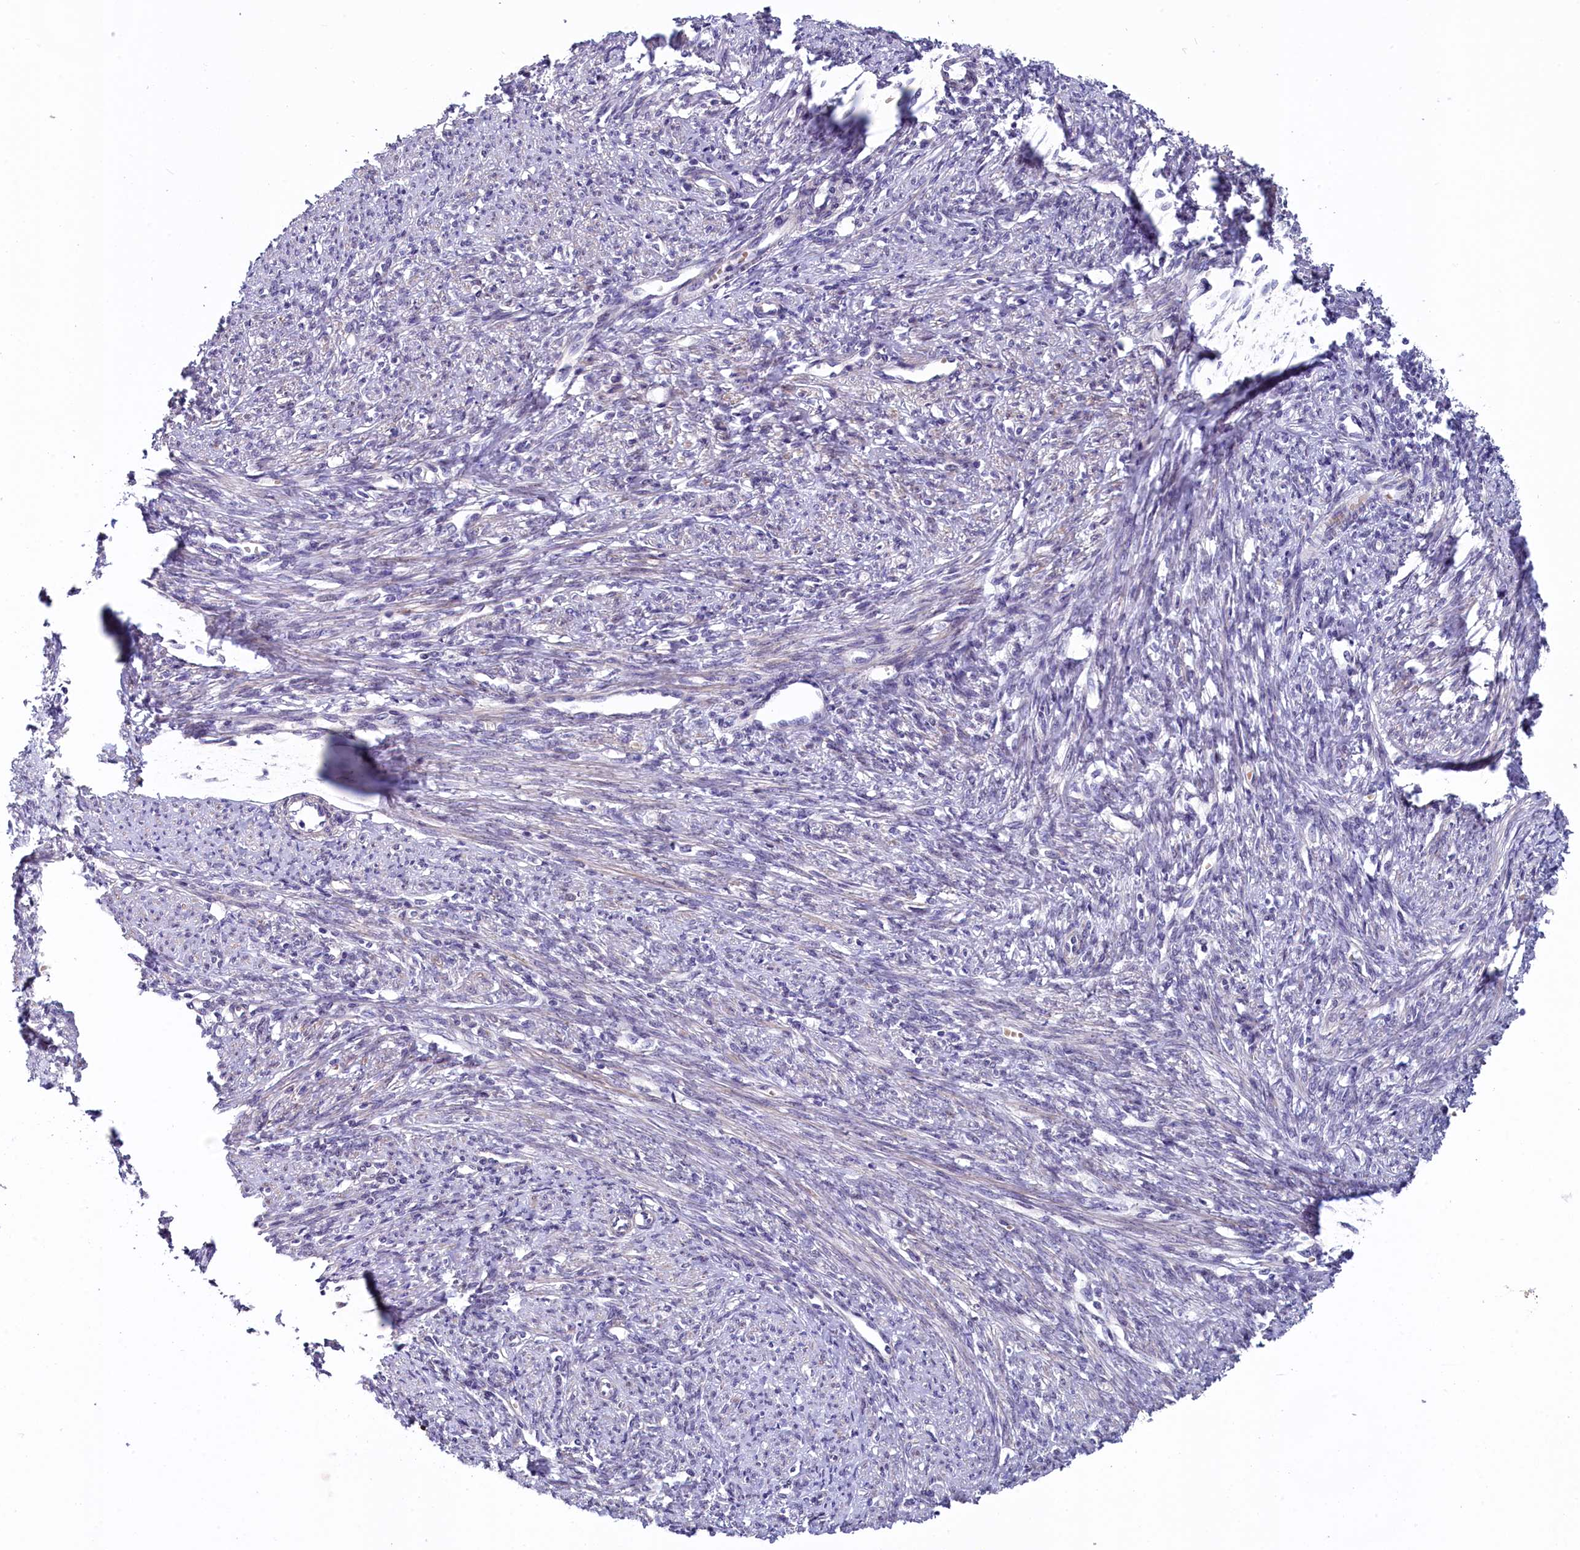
{"staining": {"intensity": "moderate", "quantity": "25%-75%", "location": "cytoplasmic/membranous"}, "tissue": "smooth muscle", "cell_type": "Smooth muscle cells", "image_type": "normal", "snomed": [{"axis": "morphology", "description": "Normal tissue, NOS"}, {"axis": "topography", "description": "Smooth muscle"}, {"axis": "topography", "description": "Uterus"}], "caption": "IHC photomicrograph of unremarkable smooth muscle: smooth muscle stained using immunohistochemistry (IHC) exhibits medium levels of moderate protein expression localized specifically in the cytoplasmic/membranous of smooth muscle cells, appearing as a cytoplasmic/membranous brown color.", "gene": "SLC39A6", "patient": {"sex": "female", "age": 59}}